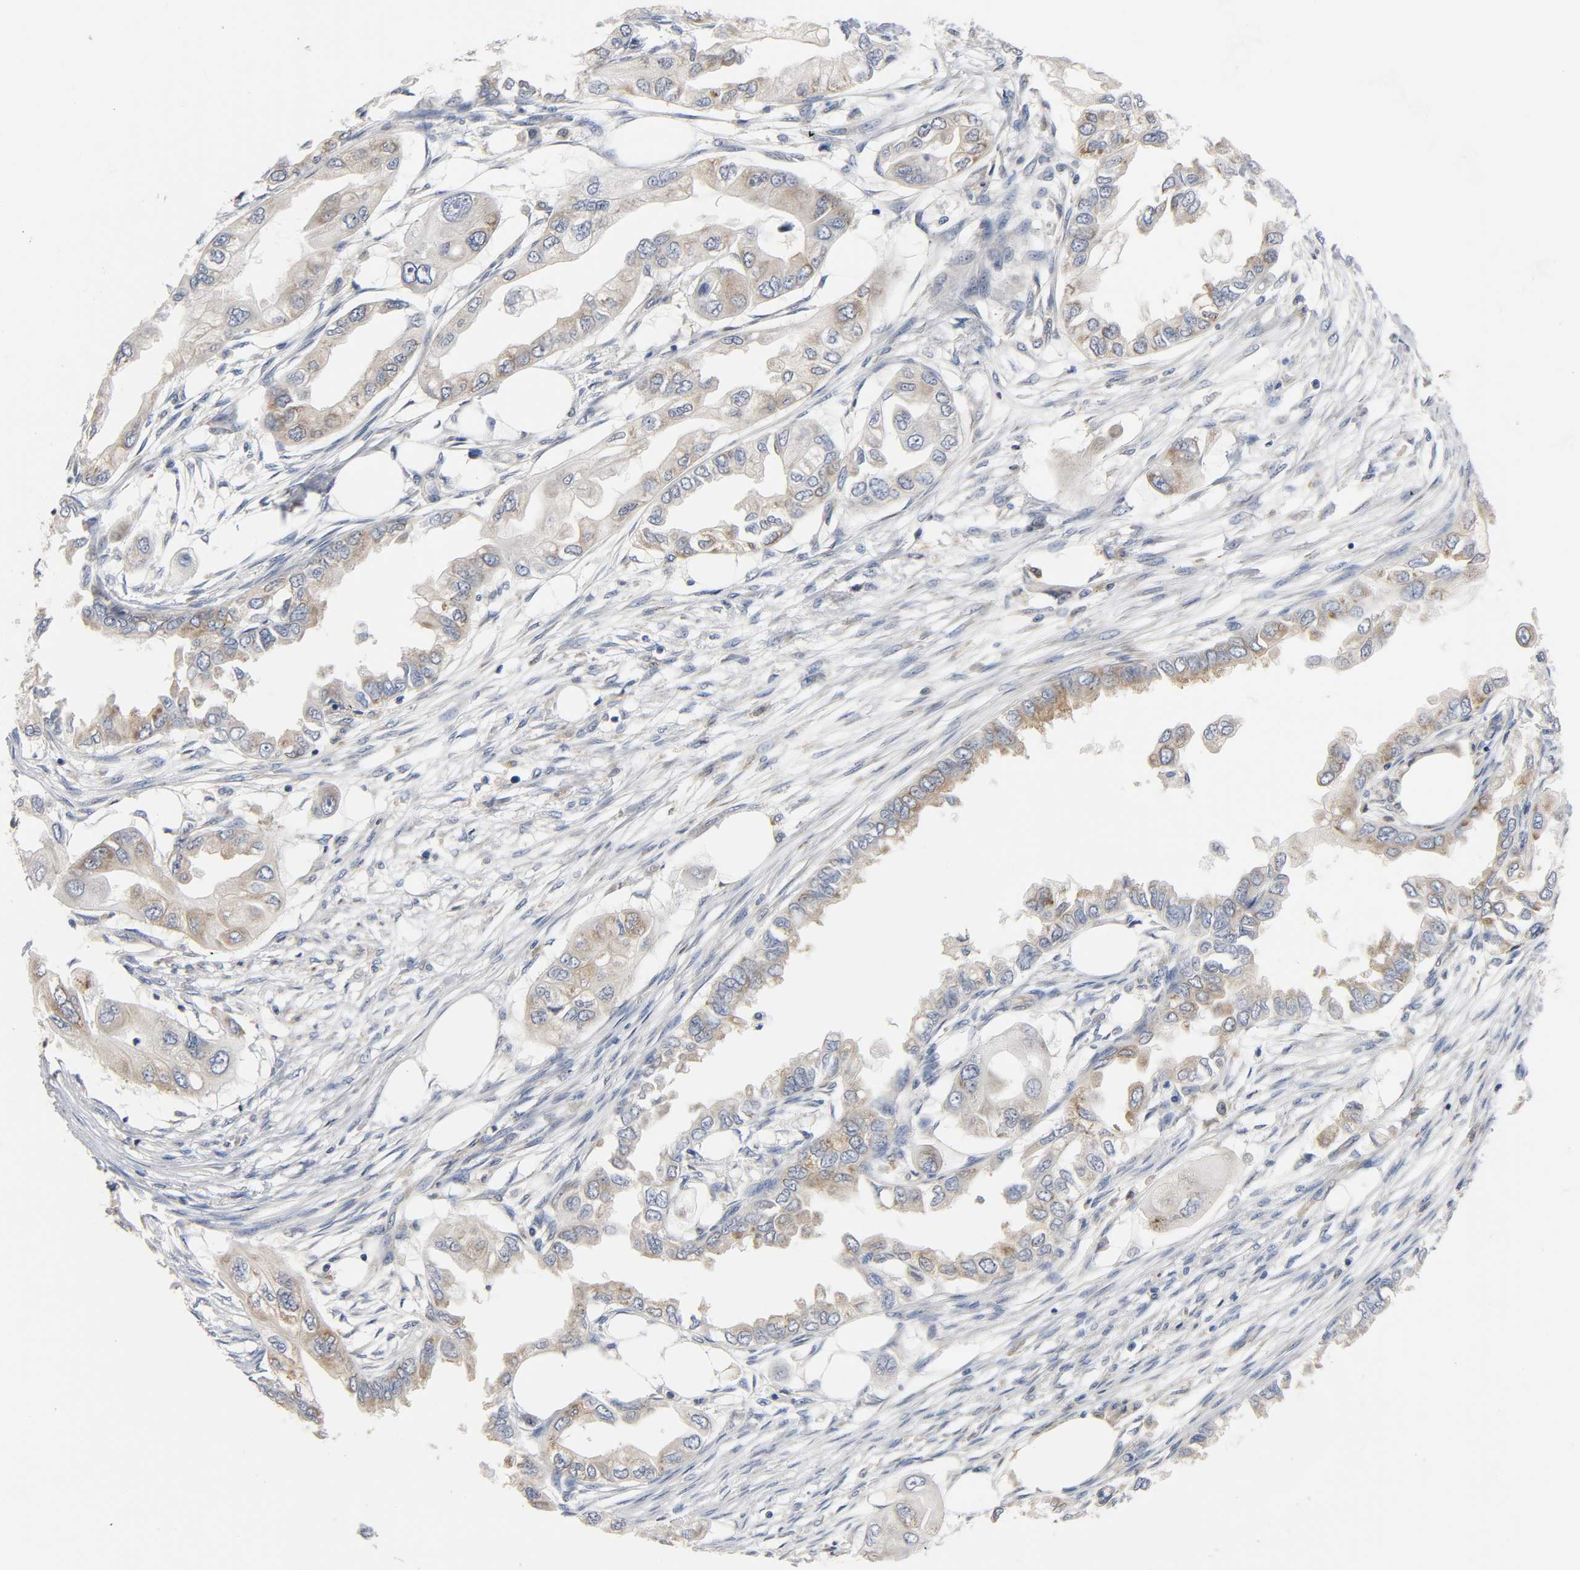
{"staining": {"intensity": "weak", "quantity": ">75%", "location": "cytoplasmic/membranous"}, "tissue": "endometrial cancer", "cell_type": "Tumor cells", "image_type": "cancer", "snomed": [{"axis": "morphology", "description": "Adenocarcinoma, NOS"}, {"axis": "topography", "description": "Endometrium"}], "caption": "The immunohistochemical stain labels weak cytoplasmic/membranous expression in tumor cells of endometrial cancer (adenocarcinoma) tissue.", "gene": "FYN", "patient": {"sex": "female", "age": 67}}